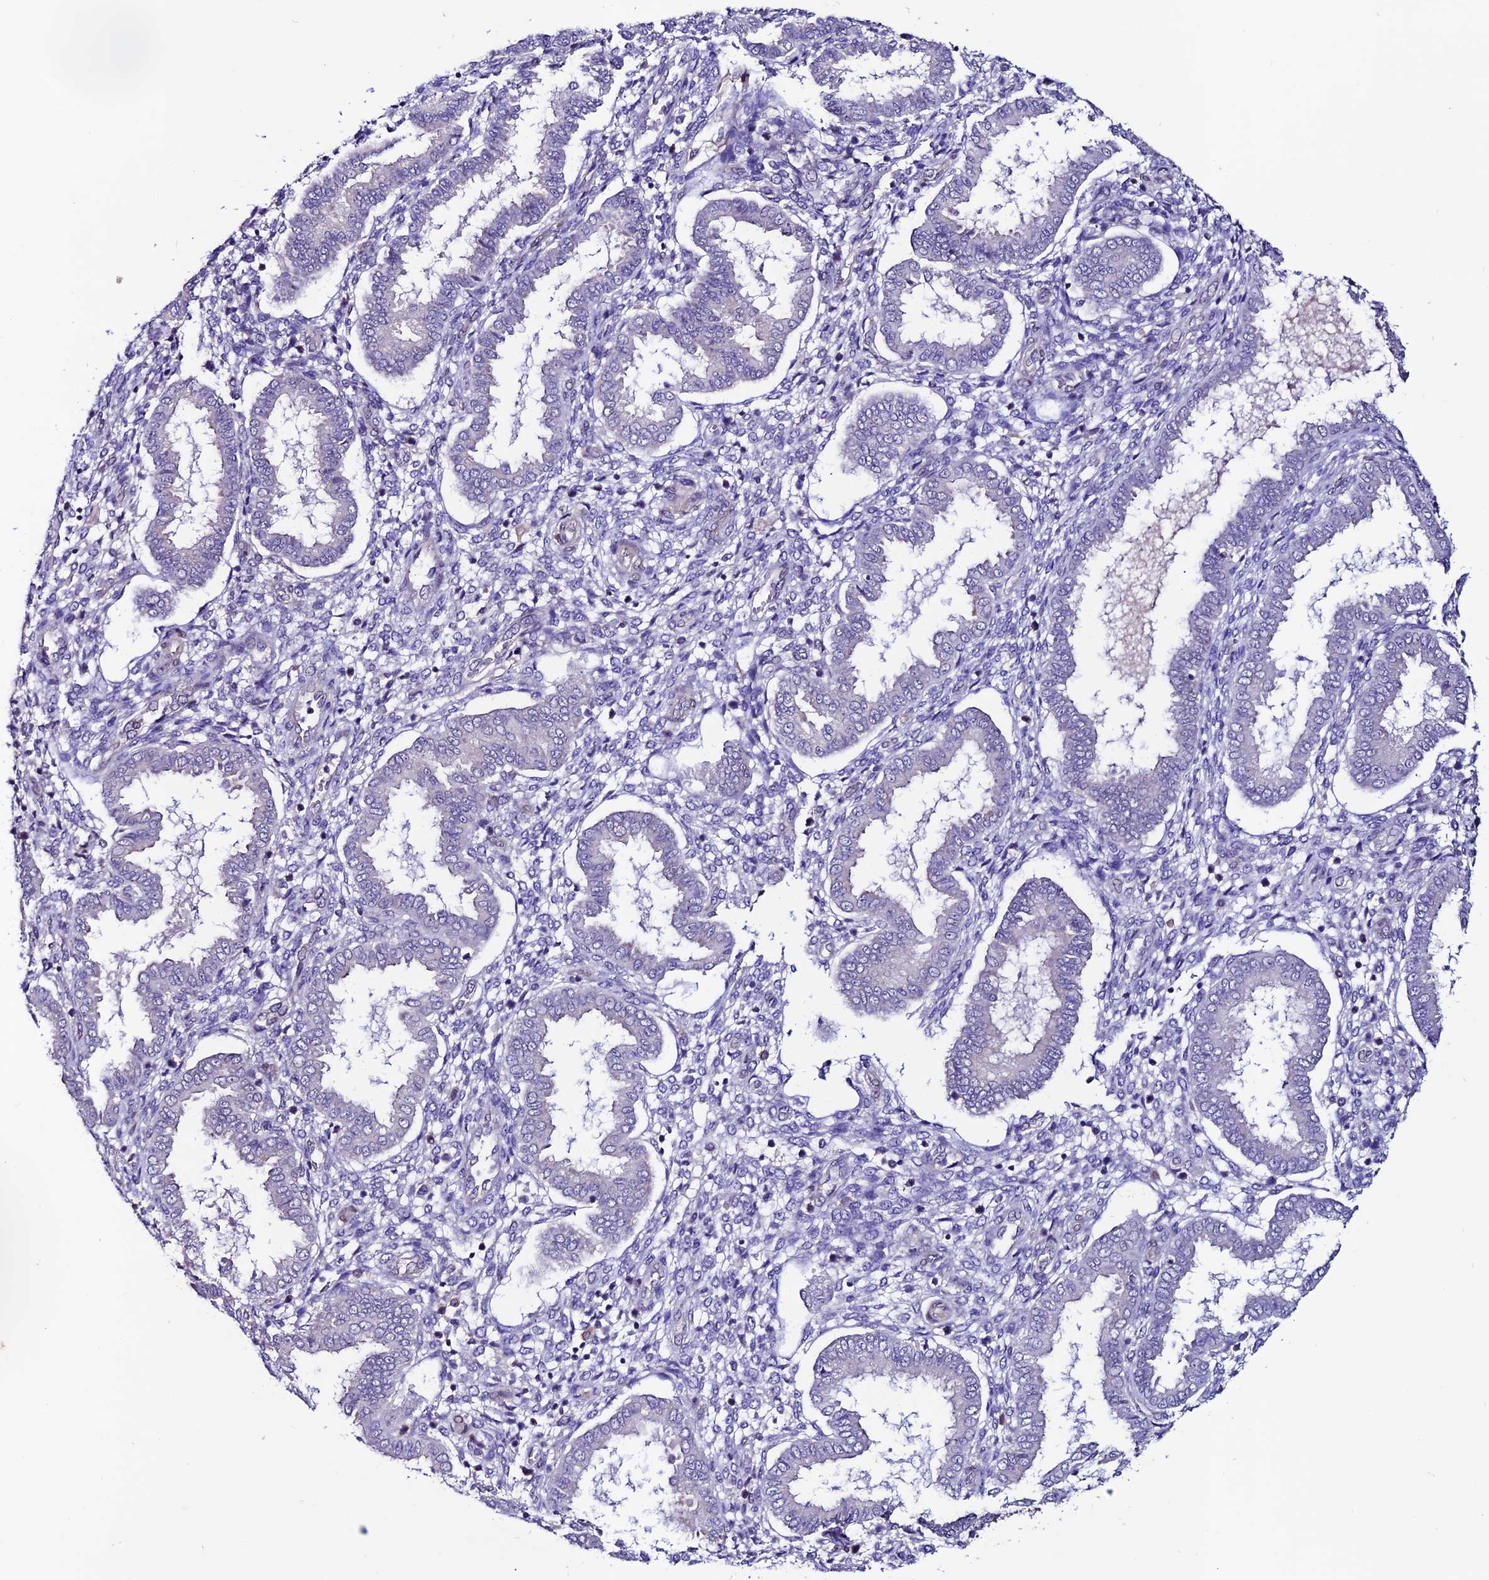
{"staining": {"intensity": "weak", "quantity": "<25%", "location": "cytoplasmic/membranous,nuclear"}, "tissue": "endometrium", "cell_type": "Cells in endometrial stroma", "image_type": "normal", "snomed": [{"axis": "morphology", "description": "Normal tissue, NOS"}, {"axis": "topography", "description": "Endometrium"}], "caption": "High power microscopy image of an immunohistochemistry photomicrograph of unremarkable endometrium, revealing no significant expression in cells in endometrial stroma.", "gene": "FZD8", "patient": {"sex": "female", "age": 24}}